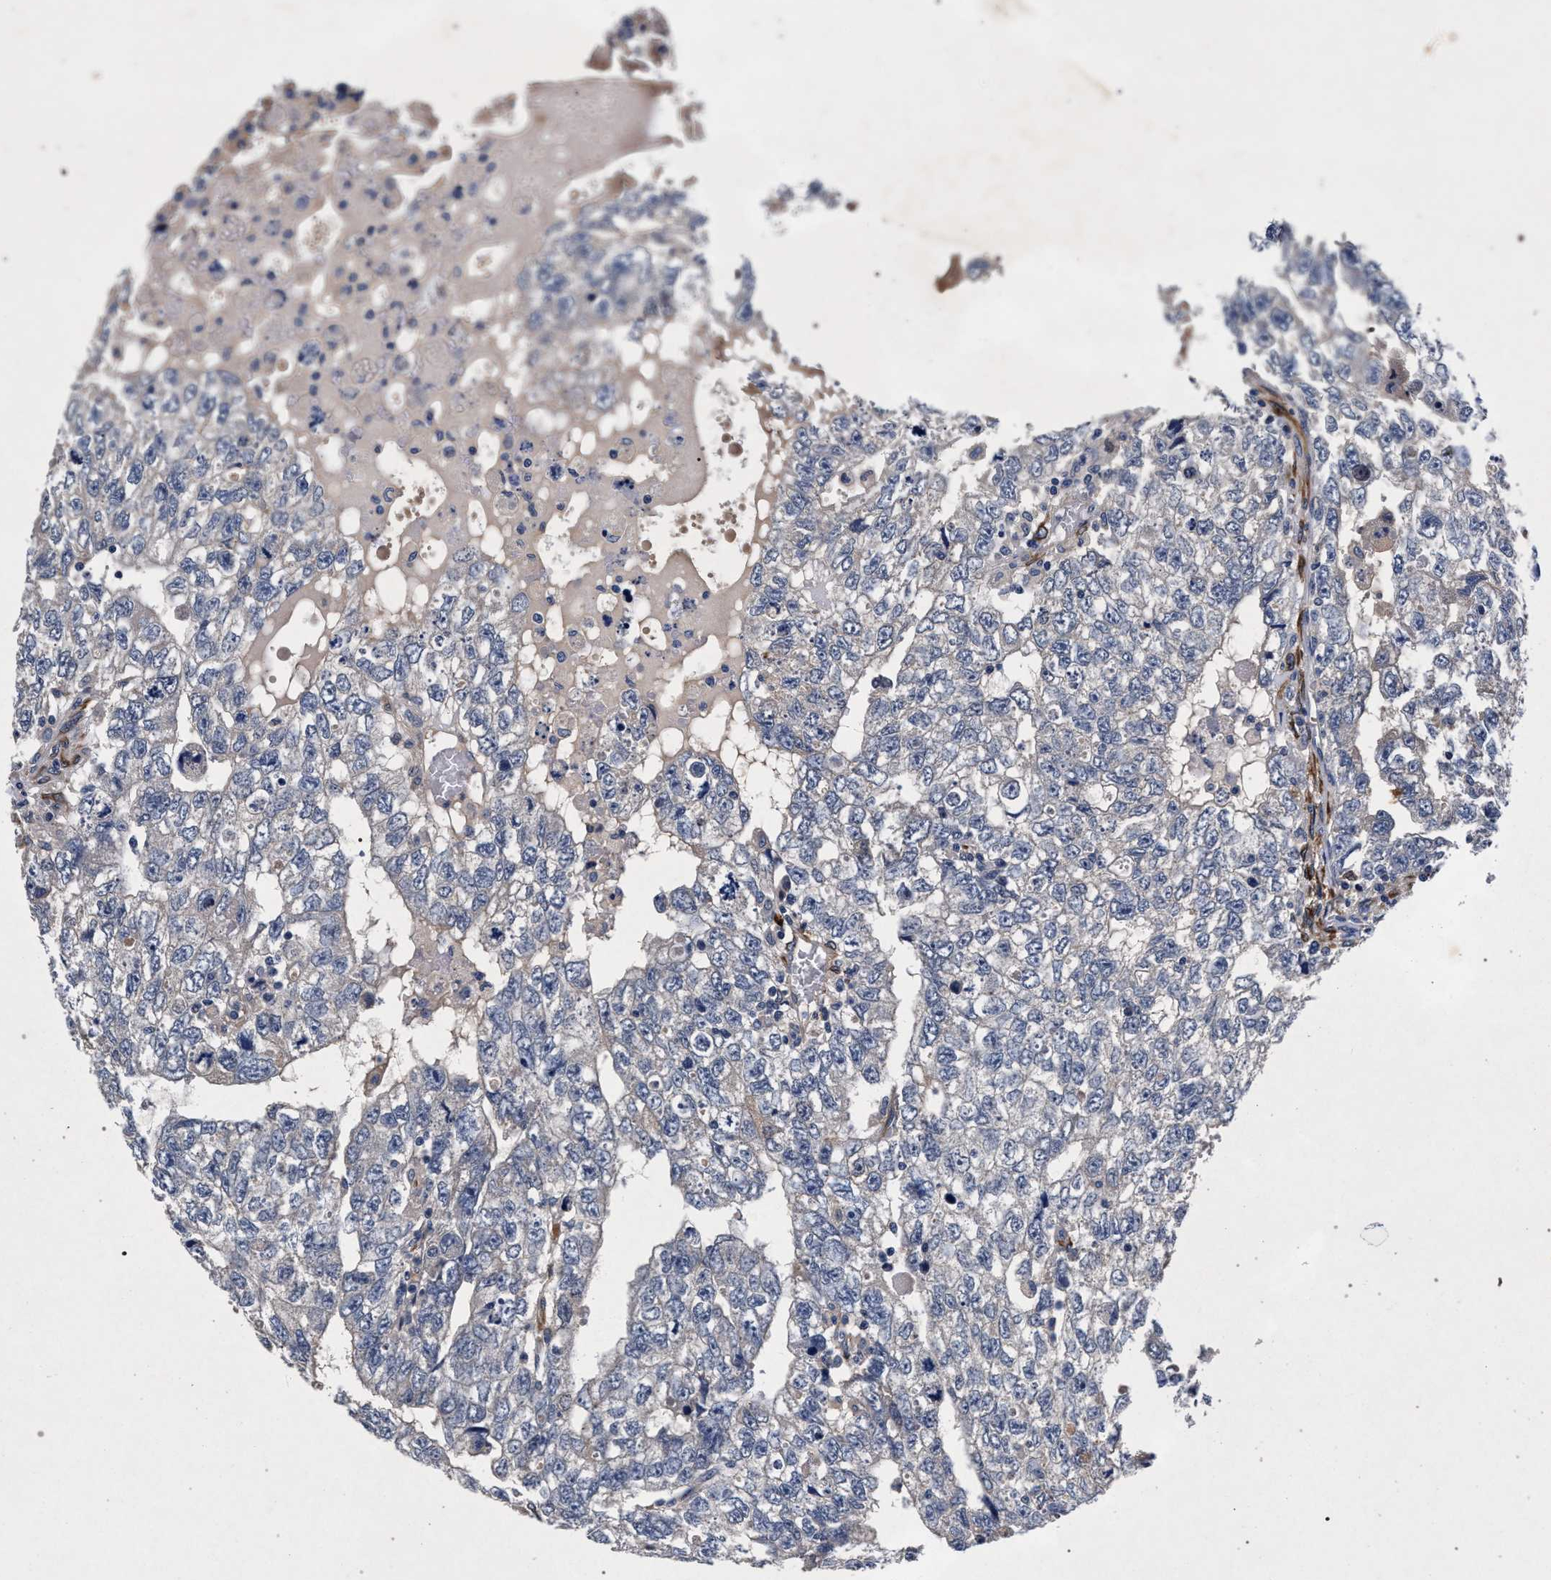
{"staining": {"intensity": "negative", "quantity": "none", "location": "none"}, "tissue": "testis cancer", "cell_type": "Tumor cells", "image_type": "cancer", "snomed": [{"axis": "morphology", "description": "Carcinoma, Embryonal, NOS"}, {"axis": "topography", "description": "Testis"}], "caption": "Embryonal carcinoma (testis) stained for a protein using immunohistochemistry (IHC) demonstrates no positivity tumor cells.", "gene": "NEK7", "patient": {"sex": "male", "age": 36}}